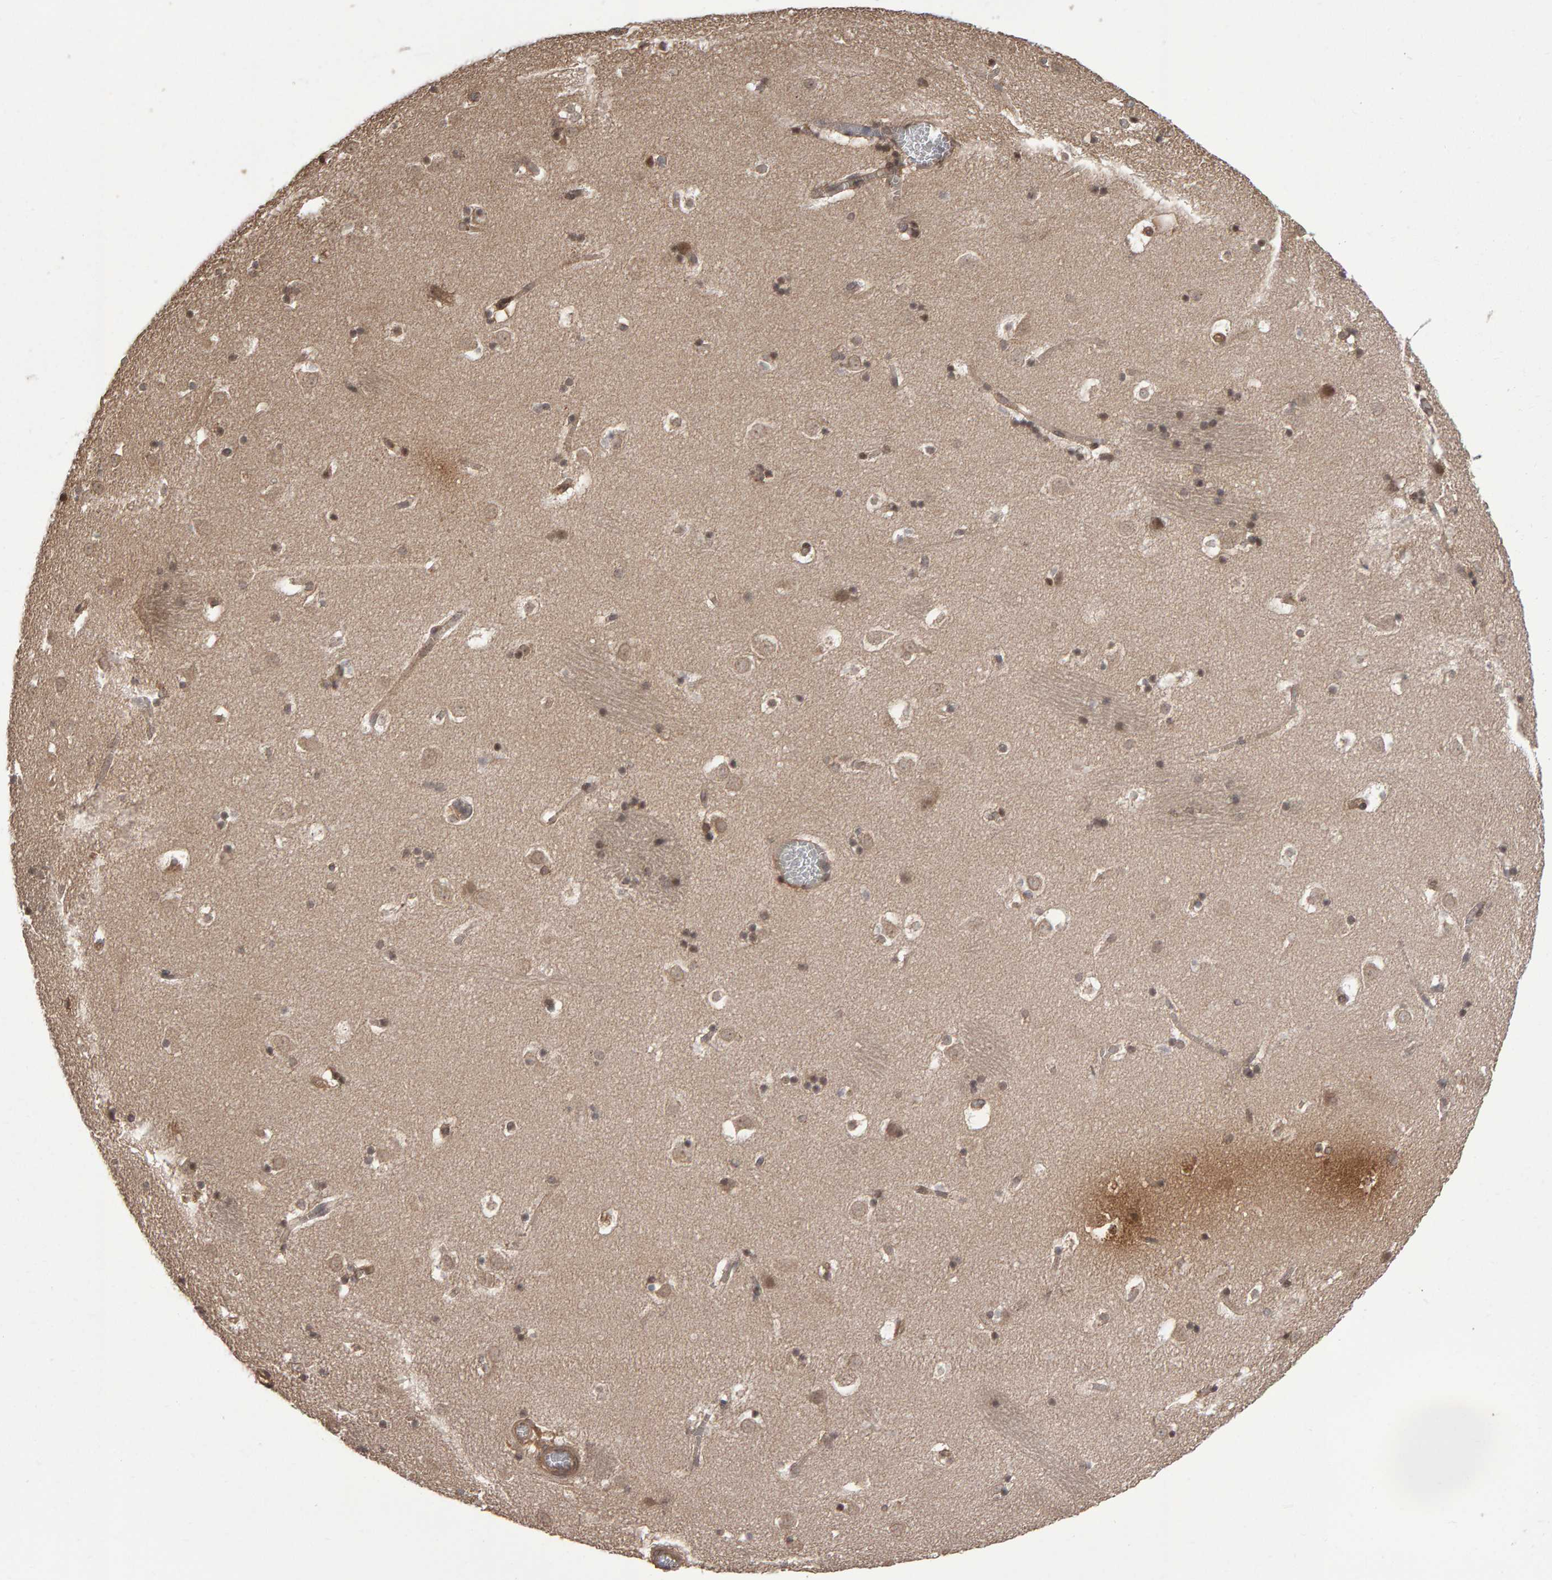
{"staining": {"intensity": "weak", "quantity": "25%-75%", "location": "cytoplasmic/membranous,nuclear"}, "tissue": "caudate", "cell_type": "Glial cells", "image_type": "normal", "snomed": [{"axis": "morphology", "description": "Normal tissue, NOS"}, {"axis": "topography", "description": "Lateral ventricle wall"}], "caption": "IHC of normal caudate displays low levels of weak cytoplasmic/membranous,nuclear expression in approximately 25%-75% of glial cells. The protein is shown in brown color, while the nuclei are stained blue.", "gene": "SCRIB", "patient": {"sex": "male", "age": 45}}